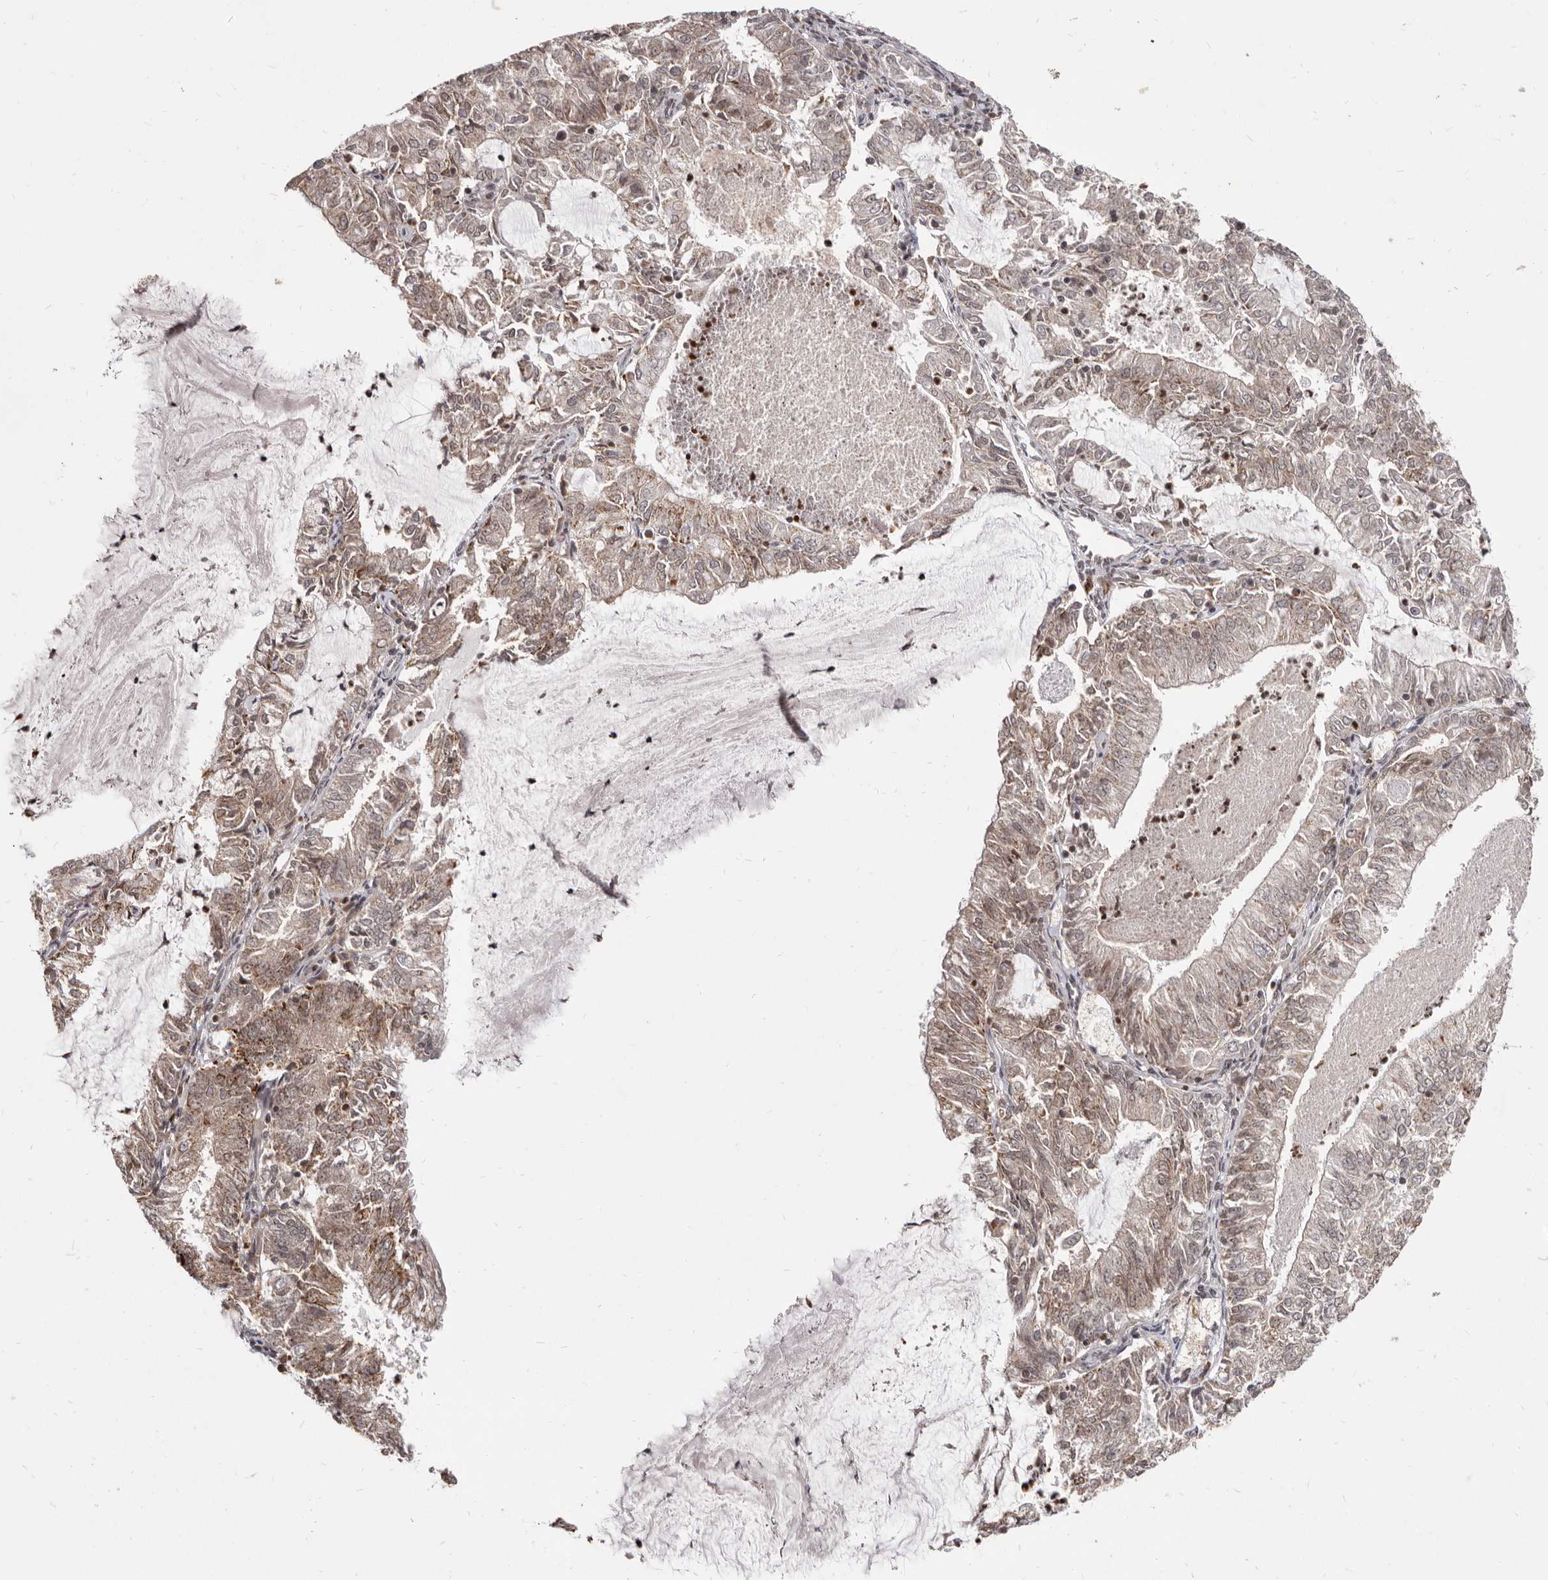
{"staining": {"intensity": "weak", "quantity": "25%-75%", "location": "cytoplasmic/membranous"}, "tissue": "endometrial cancer", "cell_type": "Tumor cells", "image_type": "cancer", "snomed": [{"axis": "morphology", "description": "Adenocarcinoma, NOS"}, {"axis": "topography", "description": "Endometrium"}], "caption": "IHC histopathology image of neoplastic tissue: endometrial cancer (adenocarcinoma) stained using immunohistochemistry shows low levels of weak protein expression localized specifically in the cytoplasmic/membranous of tumor cells, appearing as a cytoplasmic/membranous brown color.", "gene": "THUMPD1", "patient": {"sex": "female", "age": 57}}